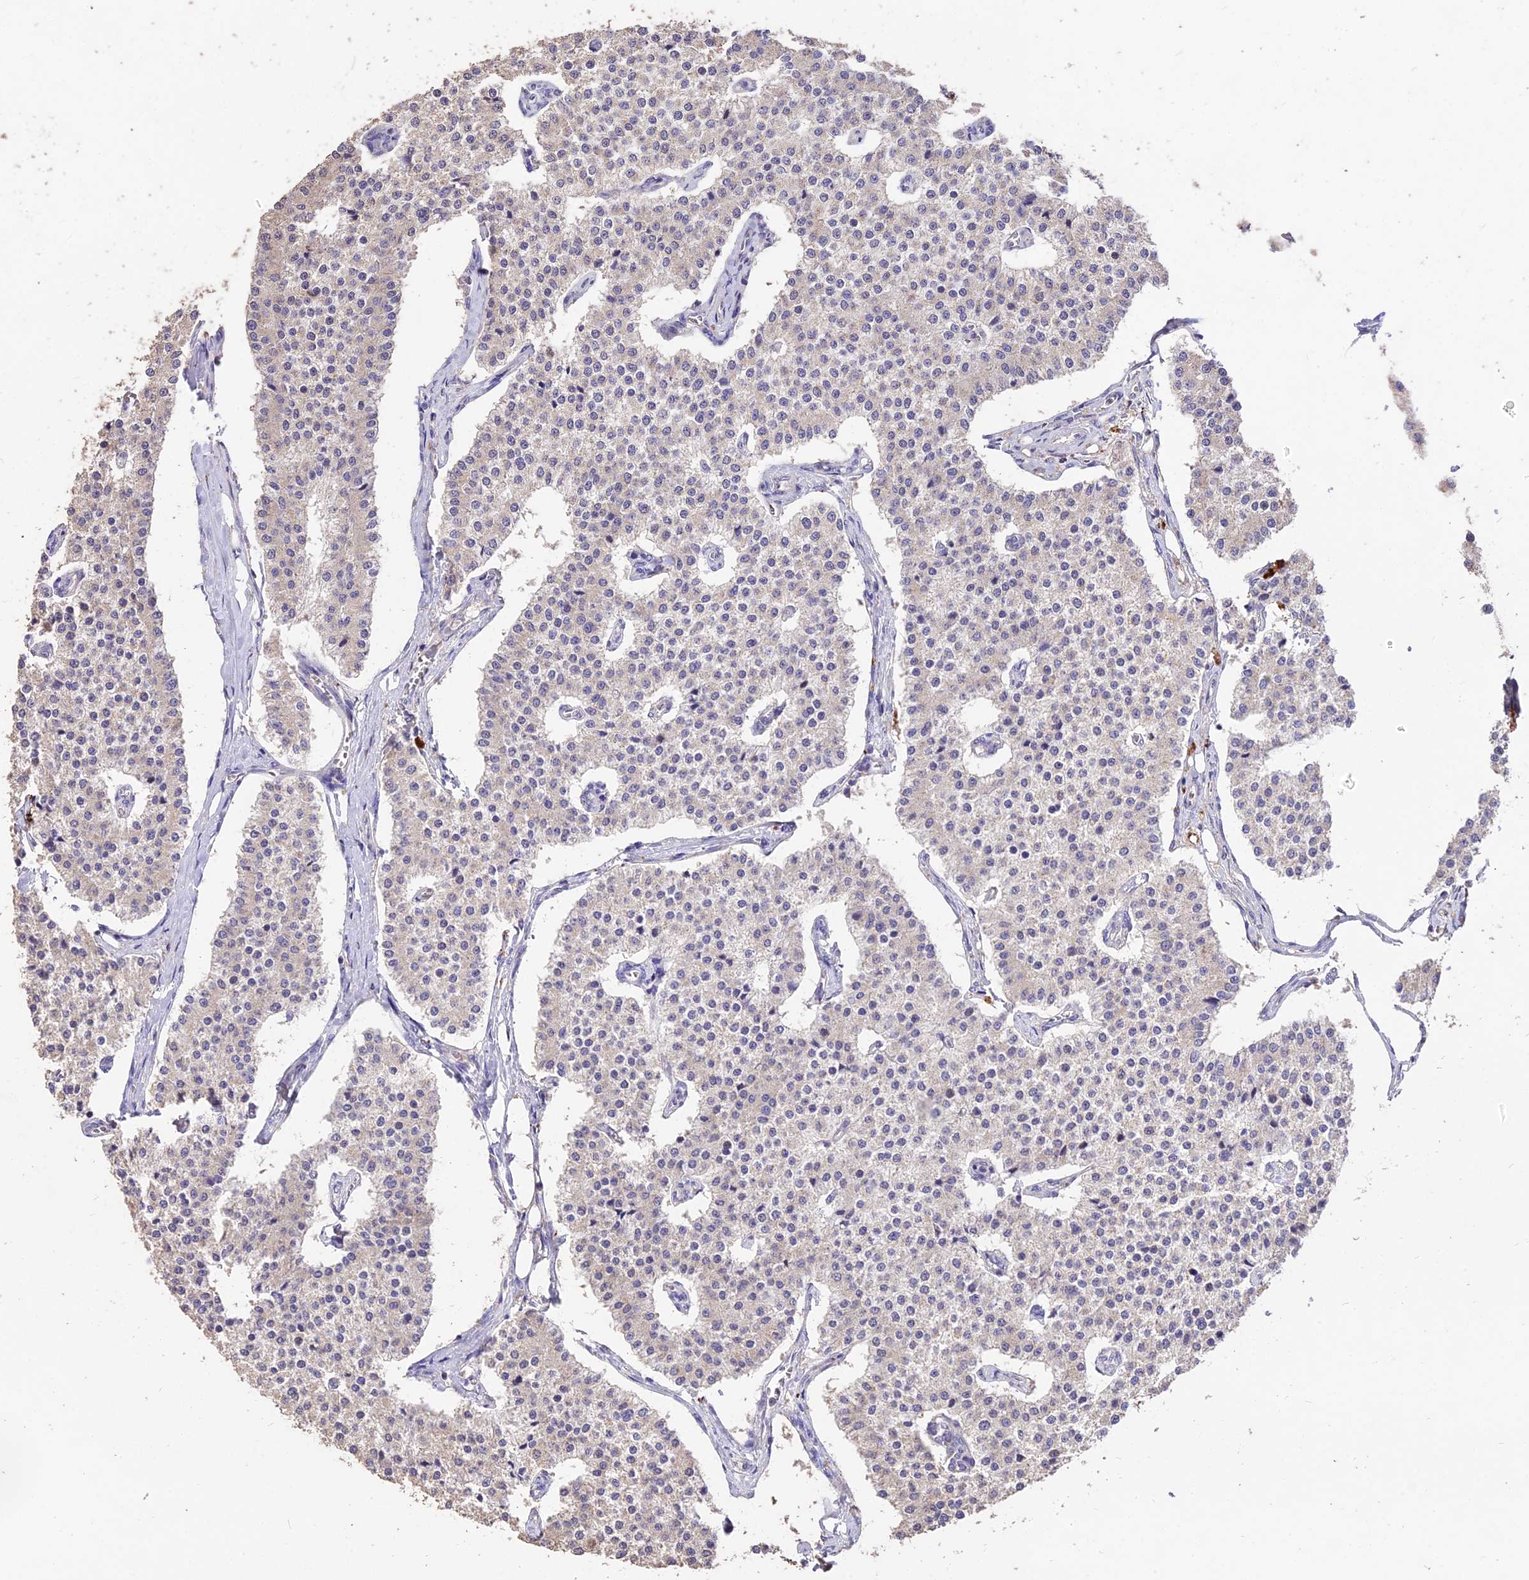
{"staining": {"intensity": "negative", "quantity": "none", "location": "none"}, "tissue": "carcinoid", "cell_type": "Tumor cells", "image_type": "cancer", "snomed": [{"axis": "morphology", "description": "Carcinoid, malignant, NOS"}, {"axis": "topography", "description": "Colon"}], "caption": "Tumor cells are negative for brown protein staining in carcinoid.", "gene": "SDHD", "patient": {"sex": "female", "age": 52}}